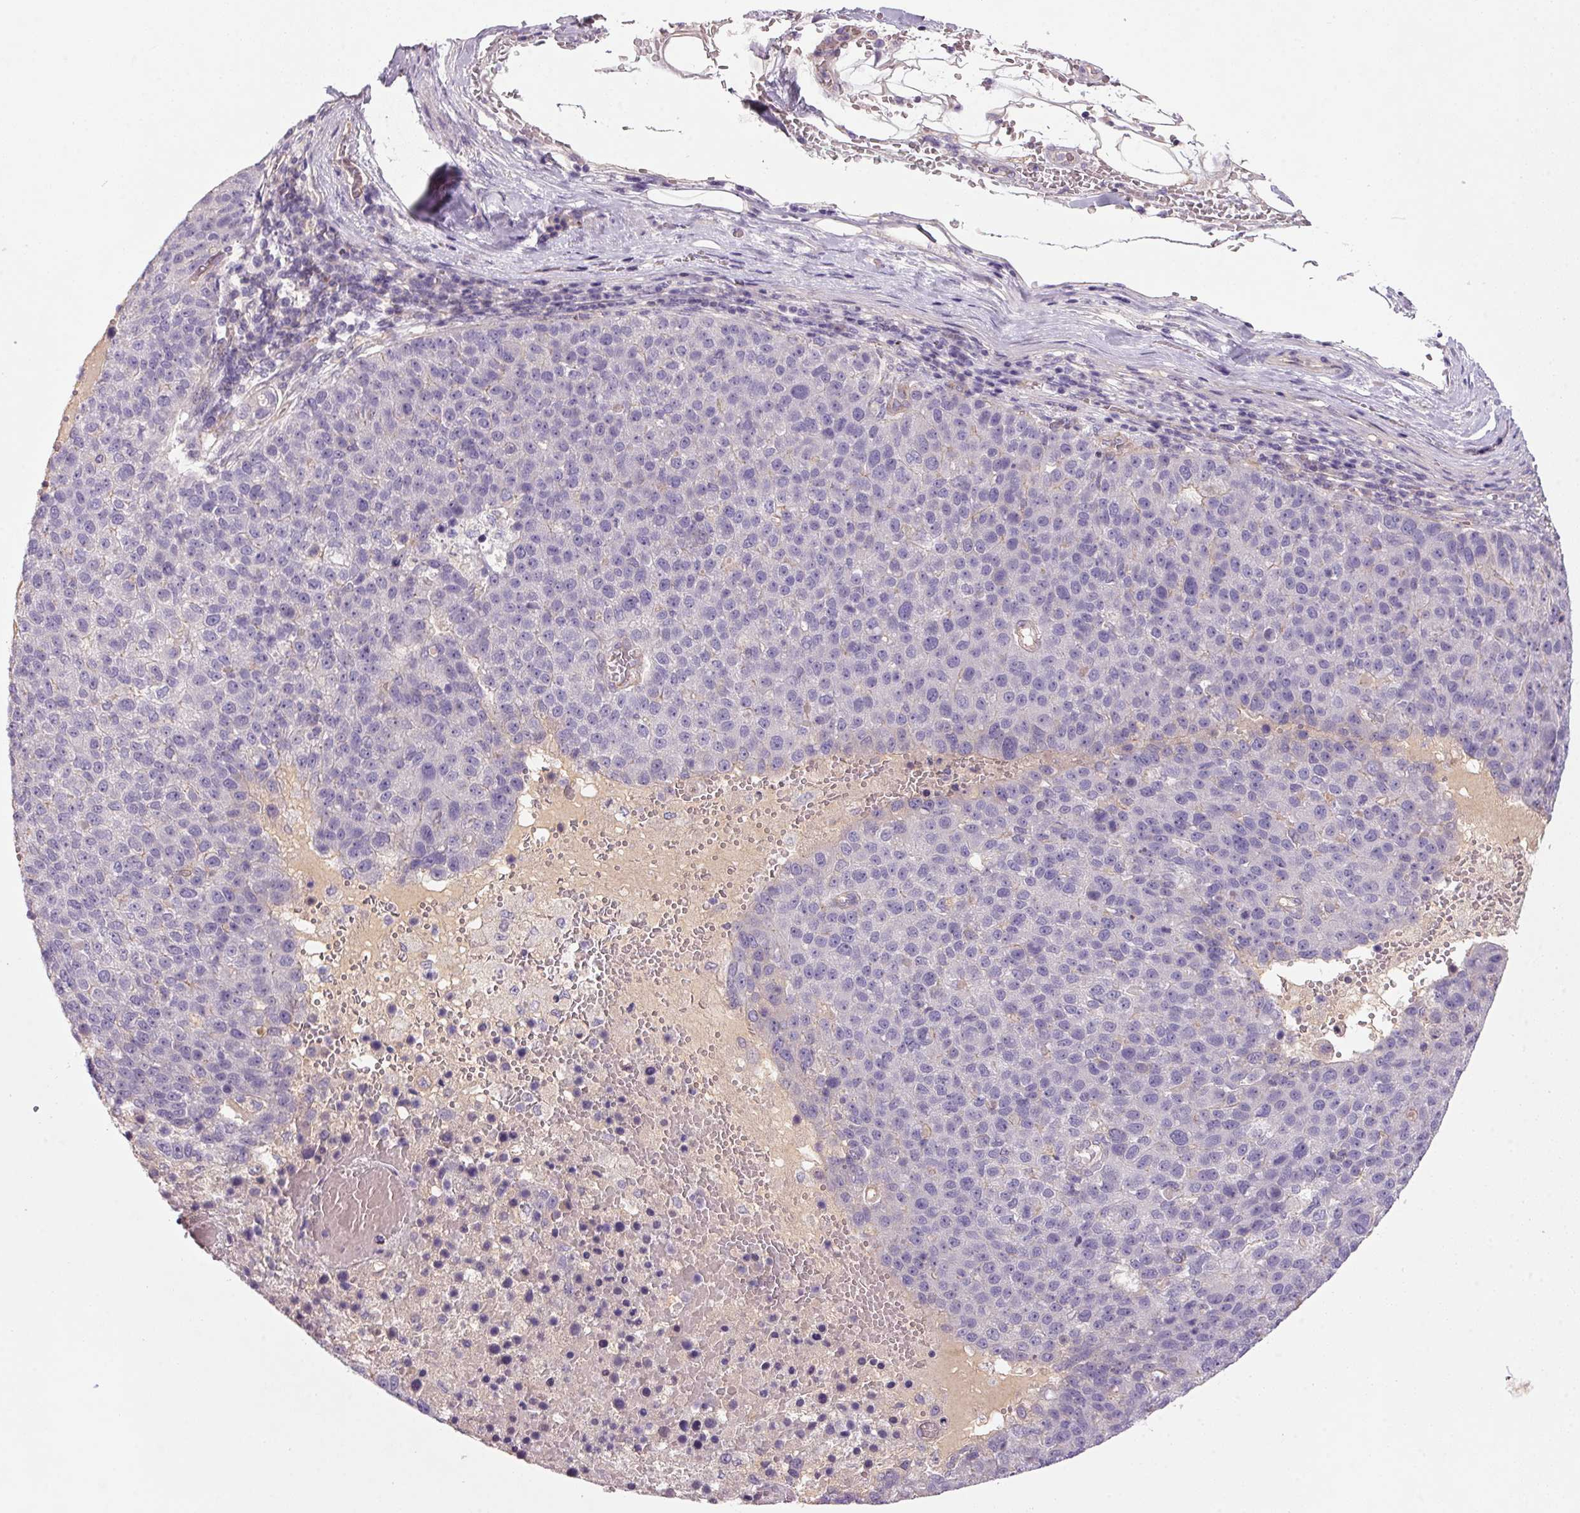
{"staining": {"intensity": "negative", "quantity": "none", "location": "none"}, "tissue": "pancreatic cancer", "cell_type": "Tumor cells", "image_type": "cancer", "snomed": [{"axis": "morphology", "description": "Adenocarcinoma, NOS"}, {"axis": "topography", "description": "Pancreas"}], "caption": "Protein analysis of adenocarcinoma (pancreatic) displays no significant positivity in tumor cells.", "gene": "APOC4", "patient": {"sex": "female", "age": 61}}